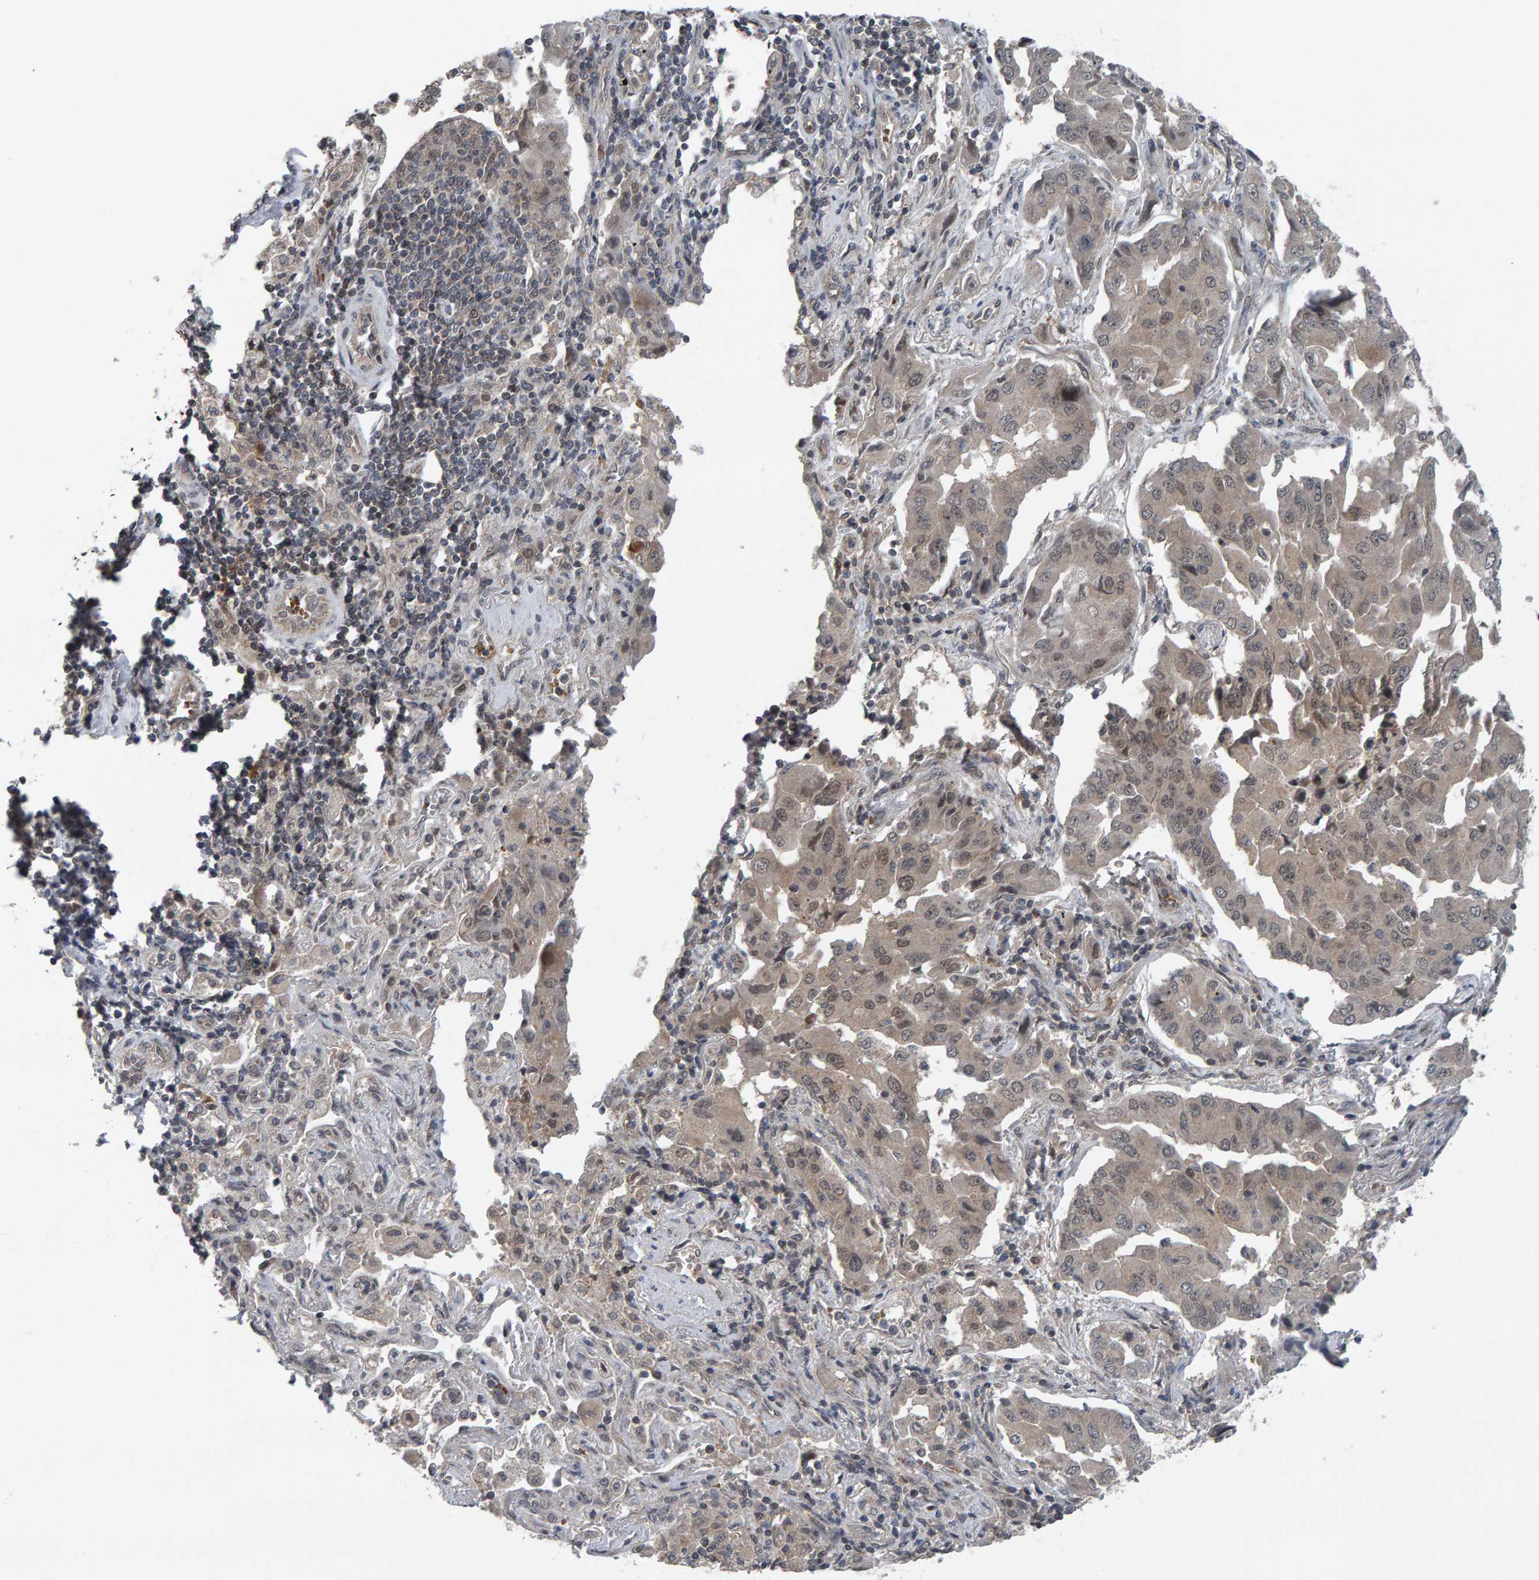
{"staining": {"intensity": "weak", "quantity": "<25%", "location": "cytoplasmic/membranous"}, "tissue": "lung cancer", "cell_type": "Tumor cells", "image_type": "cancer", "snomed": [{"axis": "morphology", "description": "Adenocarcinoma, NOS"}, {"axis": "topography", "description": "Lung"}], "caption": "Tumor cells are negative for protein expression in human lung adenocarcinoma. The staining was performed using DAB to visualize the protein expression in brown, while the nuclei were stained in blue with hematoxylin (Magnification: 20x).", "gene": "COASY", "patient": {"sex": "female", "age": 65}}